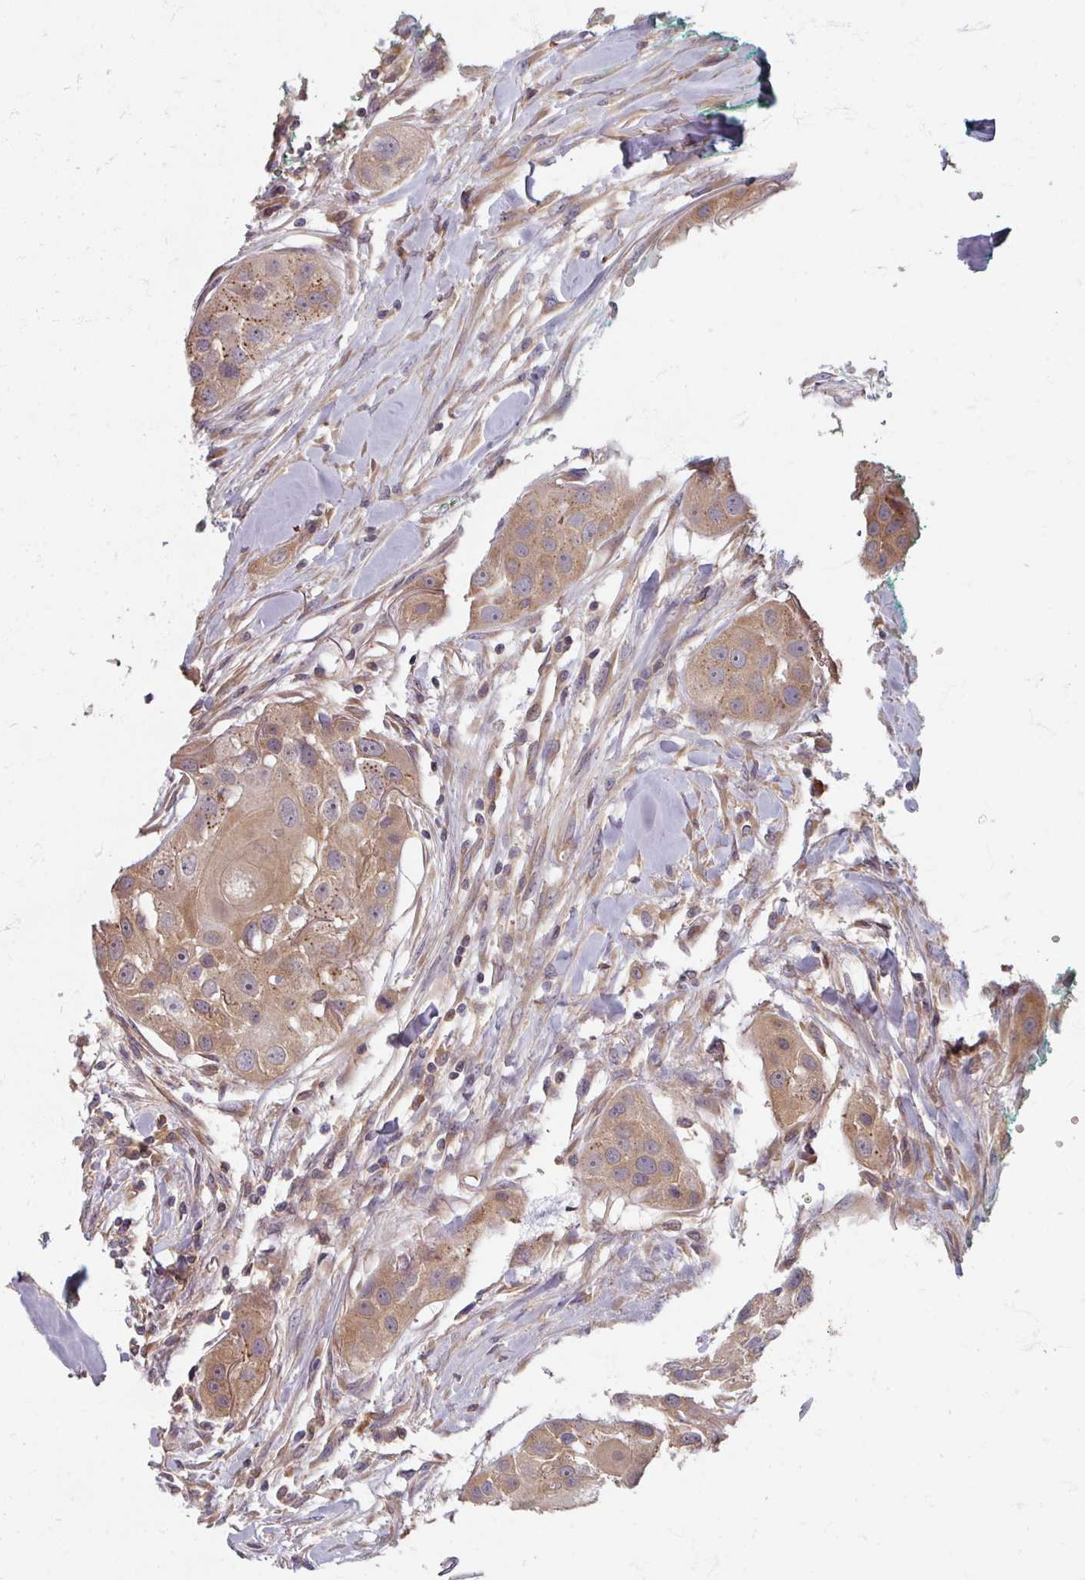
{"staining": {"intensity": "moderate", "quantity": ">75%", "location": "cytoplasmic/membranous"}, "tissue": "head and neck cancer", "cell_type": "Tumor cells", "image_type": "cancer", "snomed": [{"axis": "morphology", "description": "Normal tissue, NOS"}, {"axis": "morphology", "description": "Squamous cell carcinoma, NOS"}, {"axis": "topography", "description": "Skeletal muscle"}, {"axis": "topography", "description": "Head-Neck"}], "caption": "Immunohistochemical staining of head and neck squamous cell carcinoma demonstrates medium levels of moderate cytoplasmic/membranous protein staining in approximately >75% of tumor cells.", "gene": "STAM", "patient": {"sex": "male", "age": 51}}